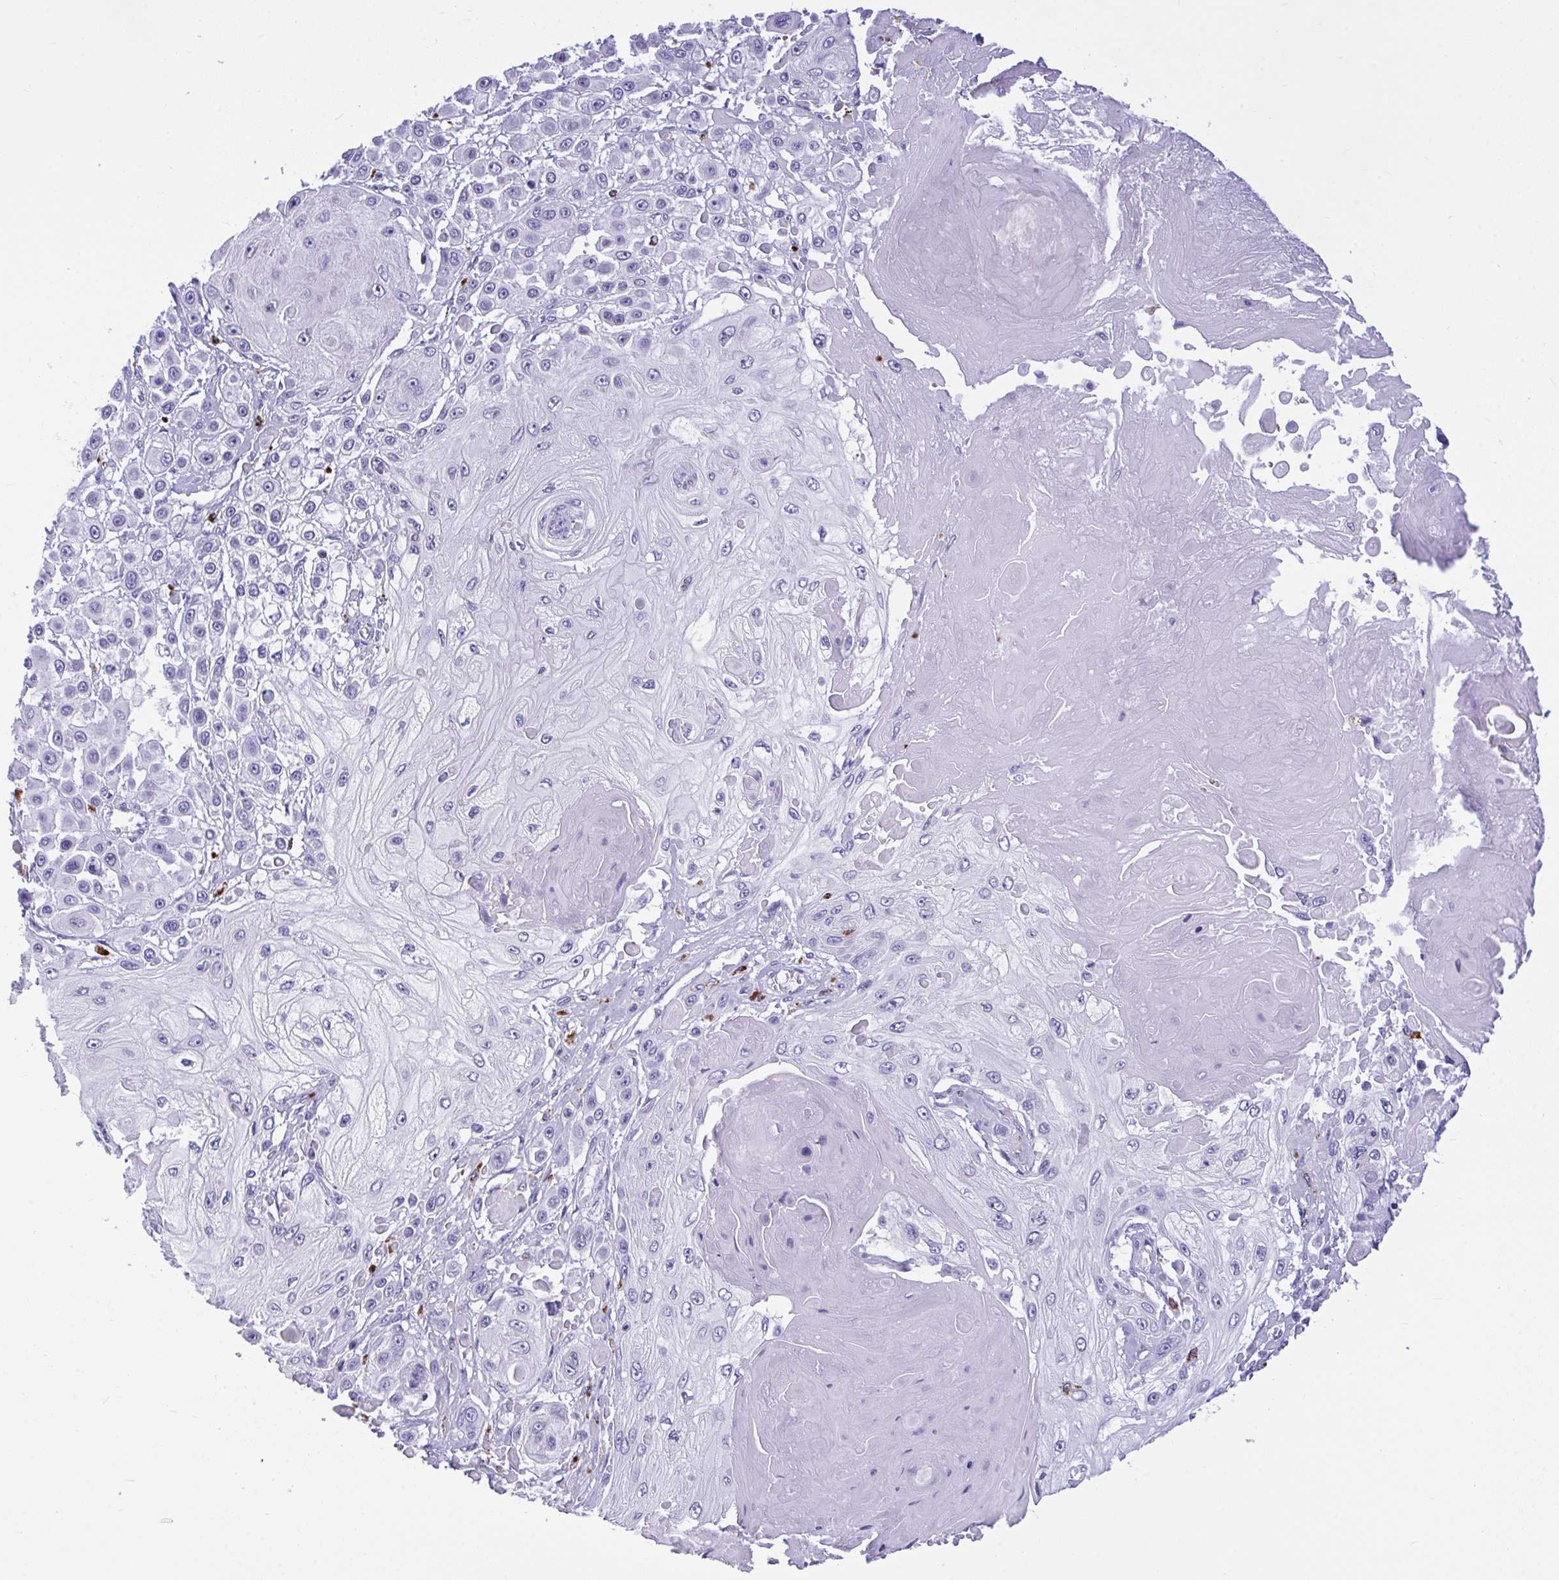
{"staining": {"intensity": "negative", "quantity": "none", "location": "none"}, "tissue": "skin cancer", "cell_type": "Tumor cells", "image_type": "cancer", "snomed": [{"axis": "morphology", "description": "Squamous cell carcinoma, NOS"}, {"axis": "topography", "description": "Skin"}], "caption": "Immunohistochemistry of human squamous cell carcinoma (skin) displays no expression in tumor cells.", "gene": "CPVL", "patient": {"sex": "male", "age": 67}}